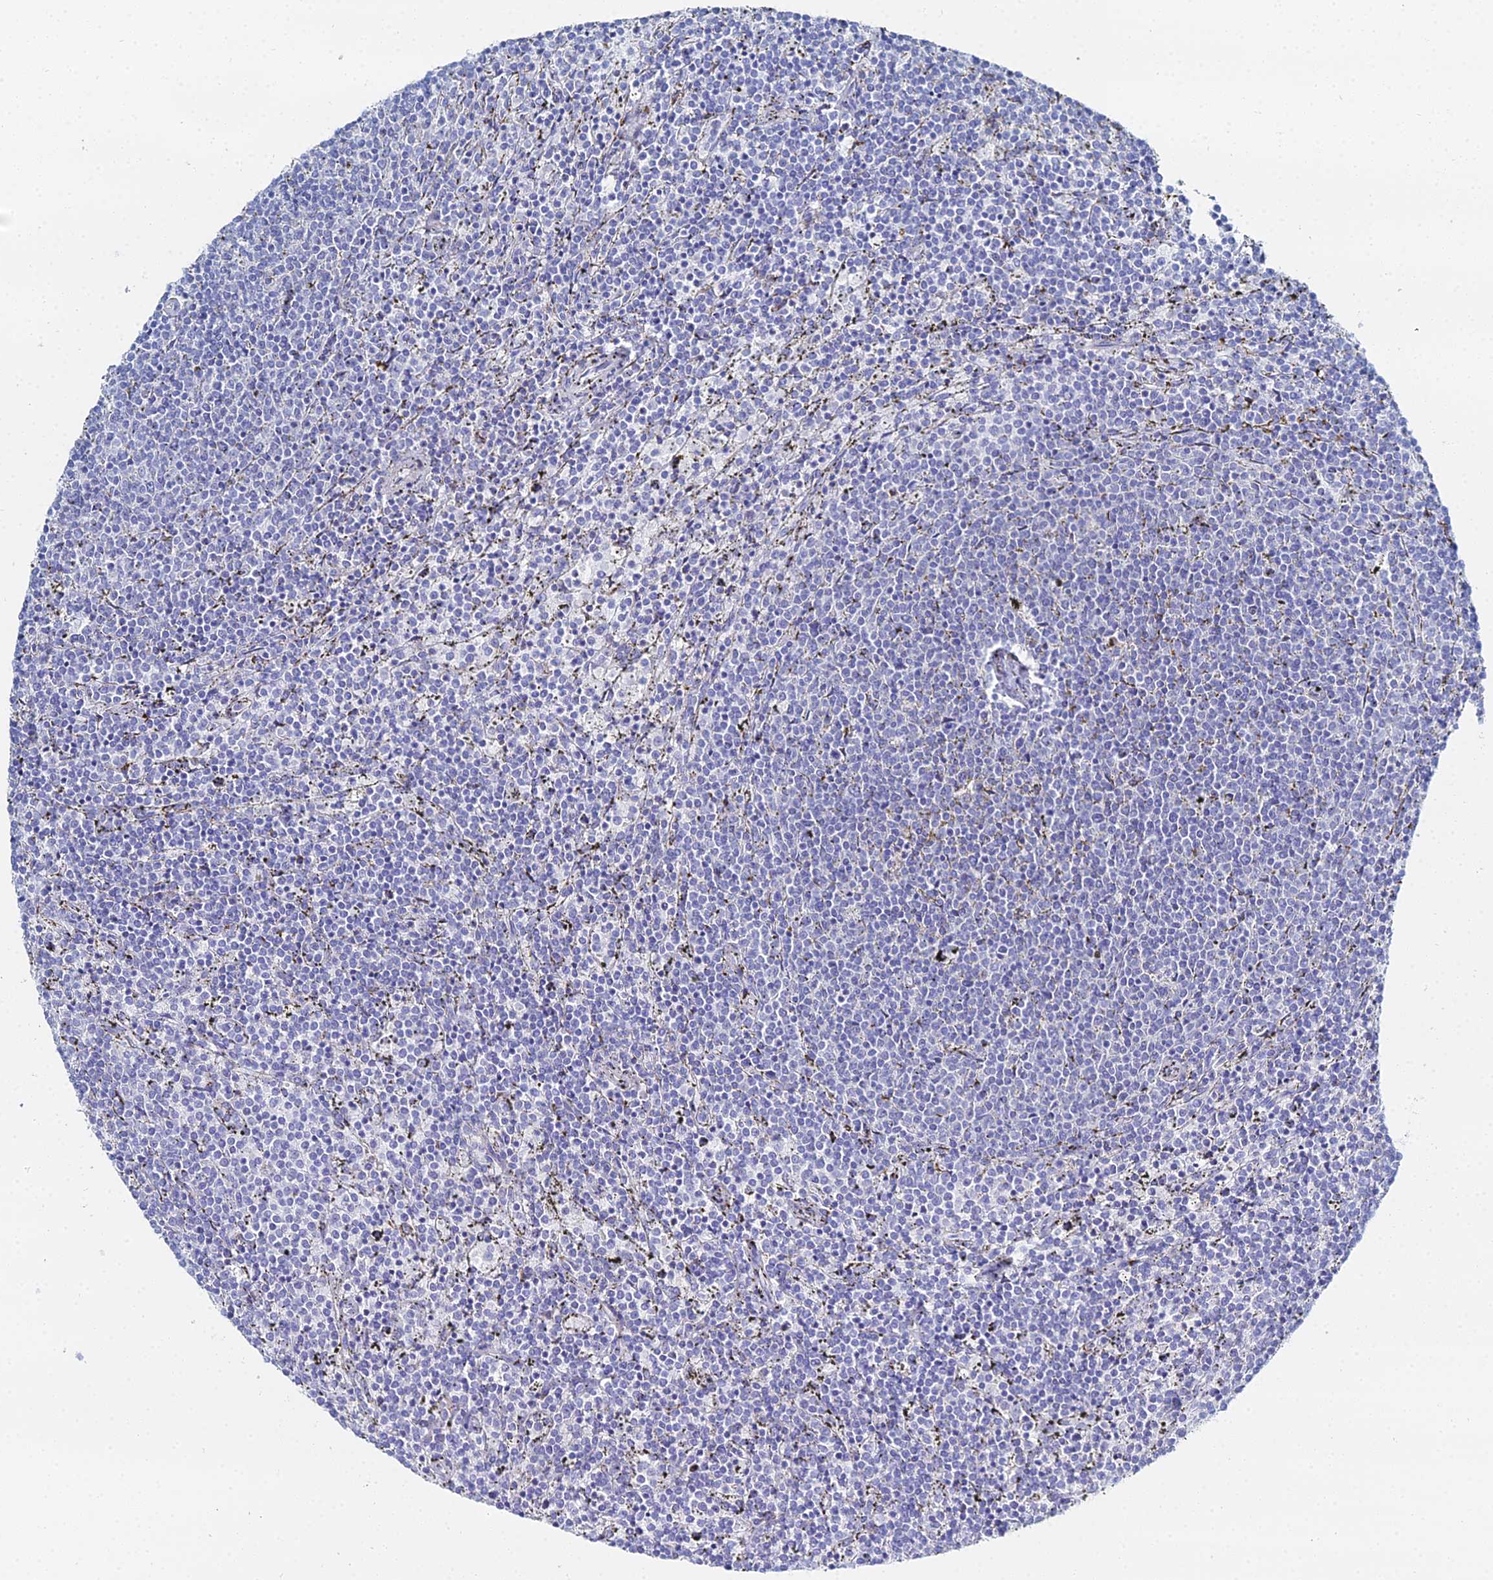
{"staining": {"intensity": "negative", "quantity": "none", "location": "none"}, "tissue": "lymphoma", "cell_type": "Tumor cells", "image_type": "cancer", "snomed": [{"axis": "morphology", "description": "Malignant lymphoma, non-Hodgkin's type, Low grade"}, {"axis": "topography", "description": "Spleen"}], "caption": "A high-resolution photomicrograph shows immunohistochemistry staining of low-grade malignant lymphoma, non-Hodgkin's type, which exhibits no significant positivity in tumor cells.", "gene": "DHX34", "patient": {"sex": "female", "age": 50}}